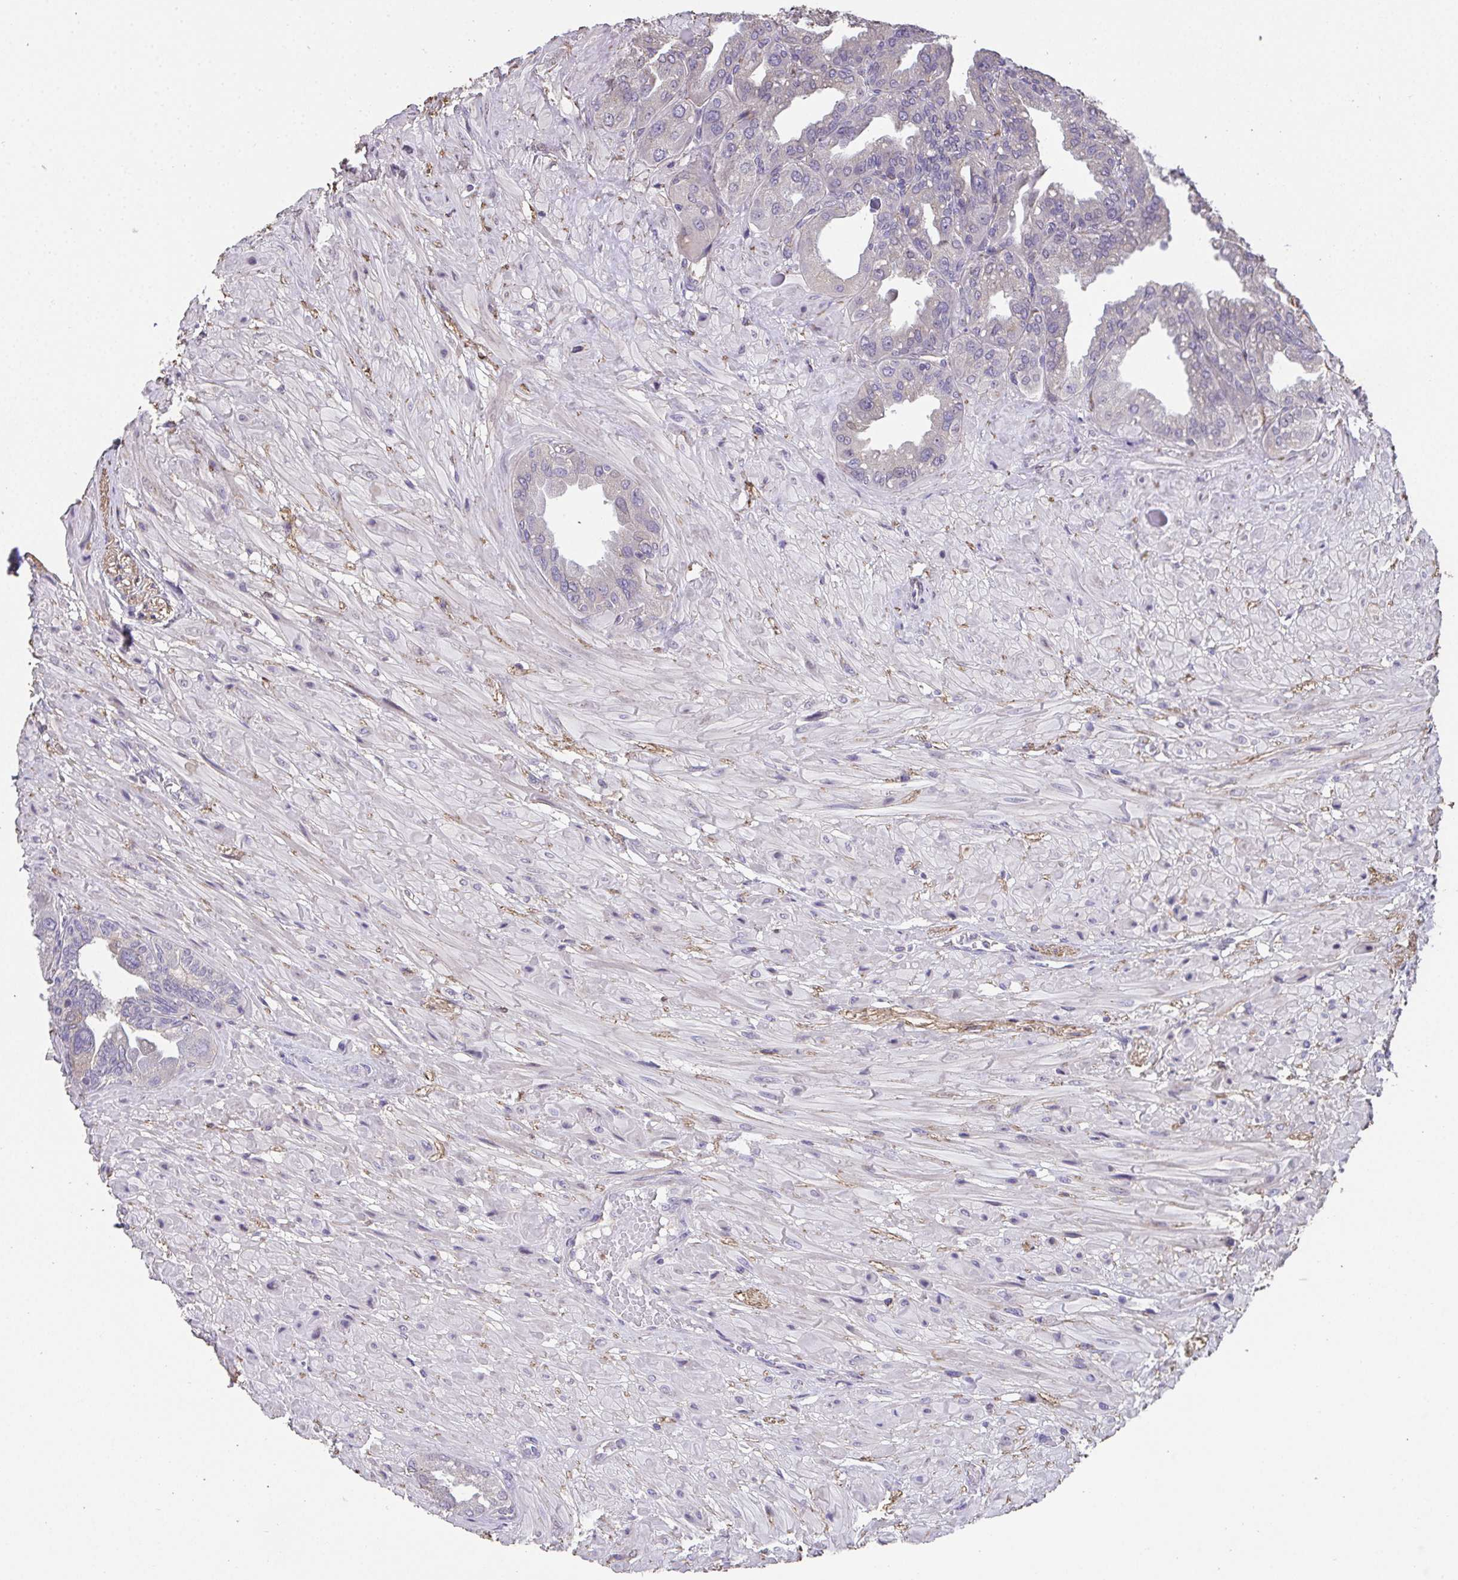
{"staining": {"intensity": "negative", "quantity": "none", "location": "none"}, "tissue": "seminal vesicle", "cell_type": "Glandular cells", "image_type": "normal", "snomed": [{"axis": "morphology", "description": "Normal tissue, NOS"}, {"axis": "topography", "description": "Seminal veicle"}], "caption": "The image reveals no significant expression in glandular cells of seminal vesicle. (DAB immunohistochemistry (IHC) visualized using brightfield microscopy, high magnification).", "gene": "RUNDC3B", "patient": {"sex": "male", "age": 55}}